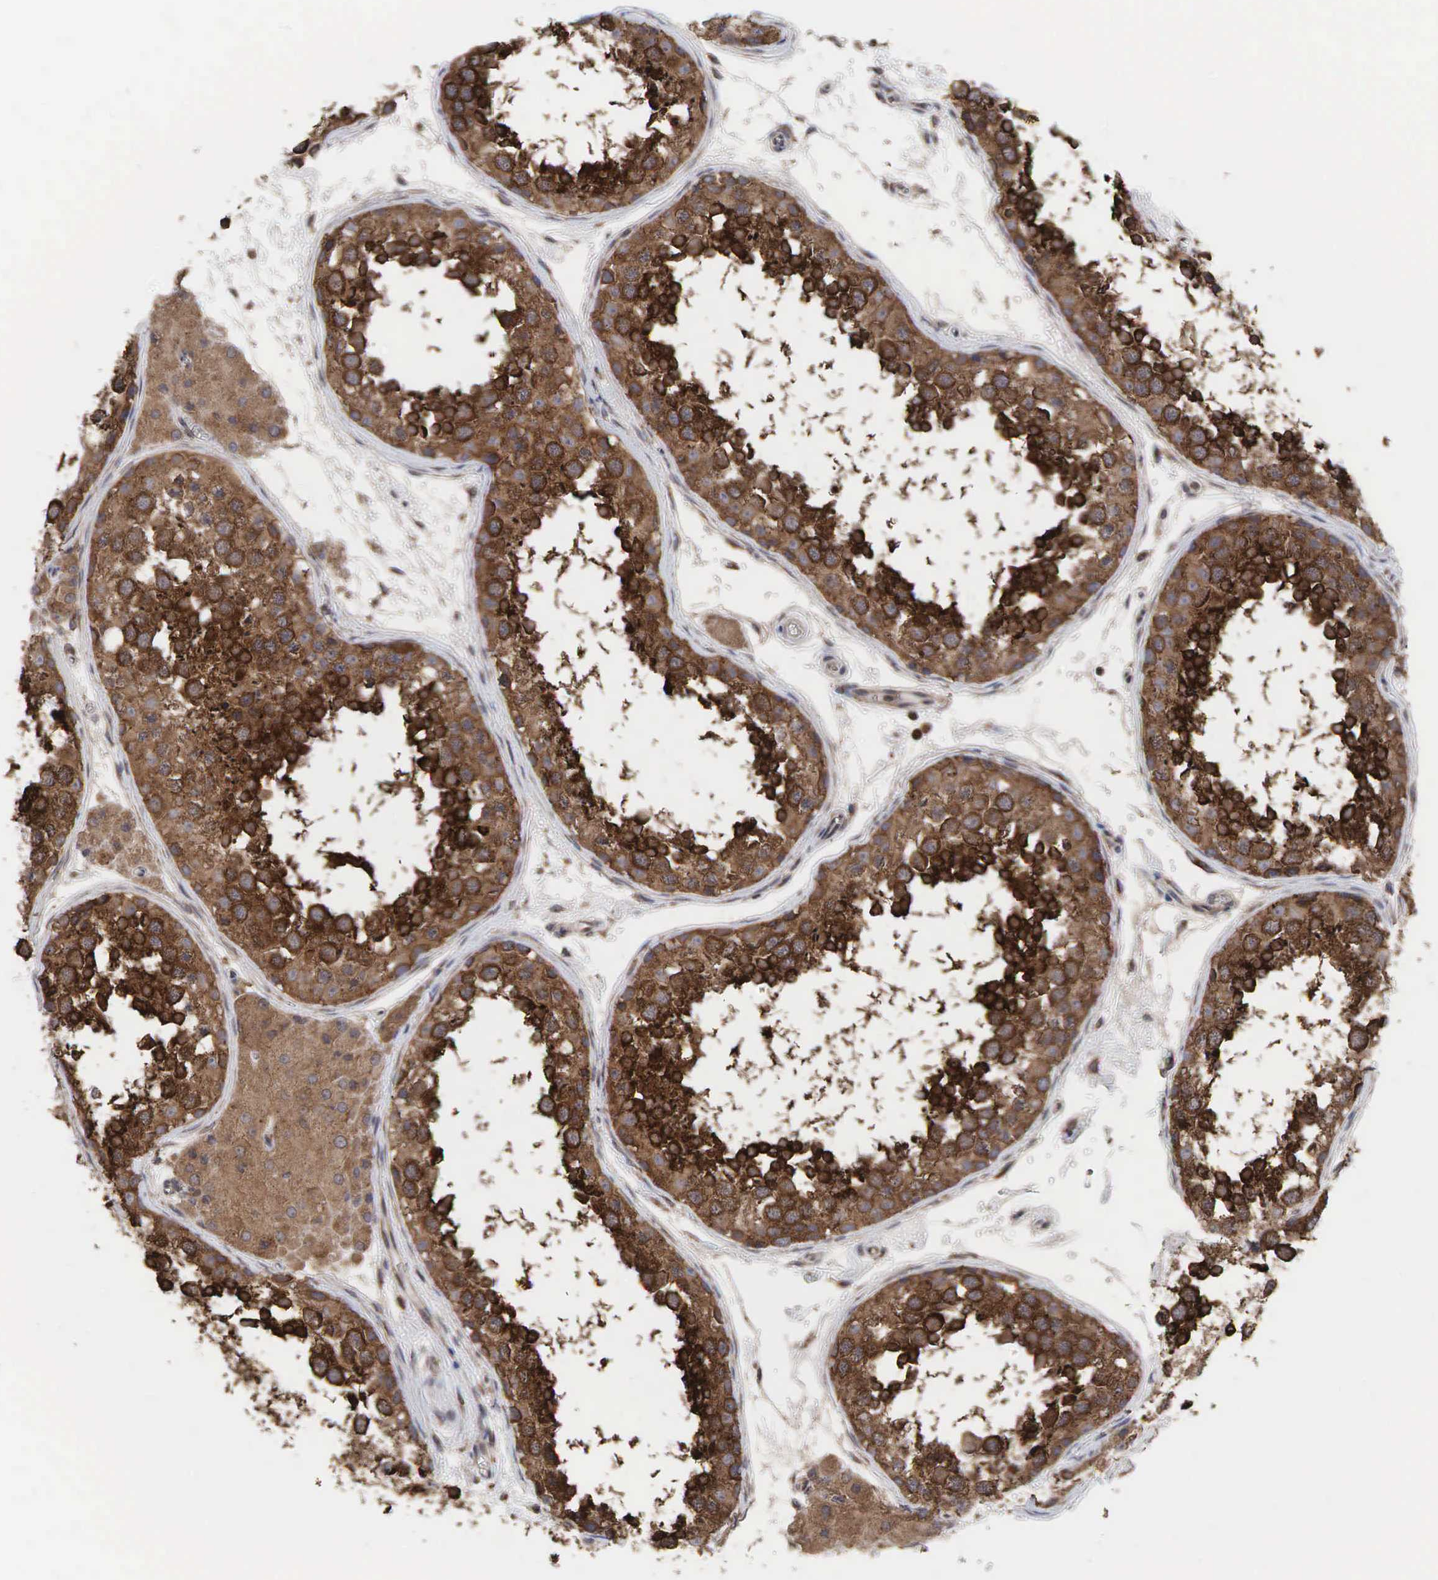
{"staining": {"intensity": "strong", "quantity": ">75%", "location": "cytoplasmic/membranous"}, "tissue": "testis", "cell_type": "Cells in seminiferous ducts", "image_type": "normal", "snomed": [{"axis": "morphology", "description": "Normal tissue, NOS"}, {"axis": "topography", "description": "Testis"}], "caption": "This photomicrograph demonstrates IHC staining of normal testis, with high strong cytoplasmic/membranous positivity in approximately >75% of cells in seminiferous ducts.", "gene": "PABPC5", "patient": {"sex": "male", "age": 57}}